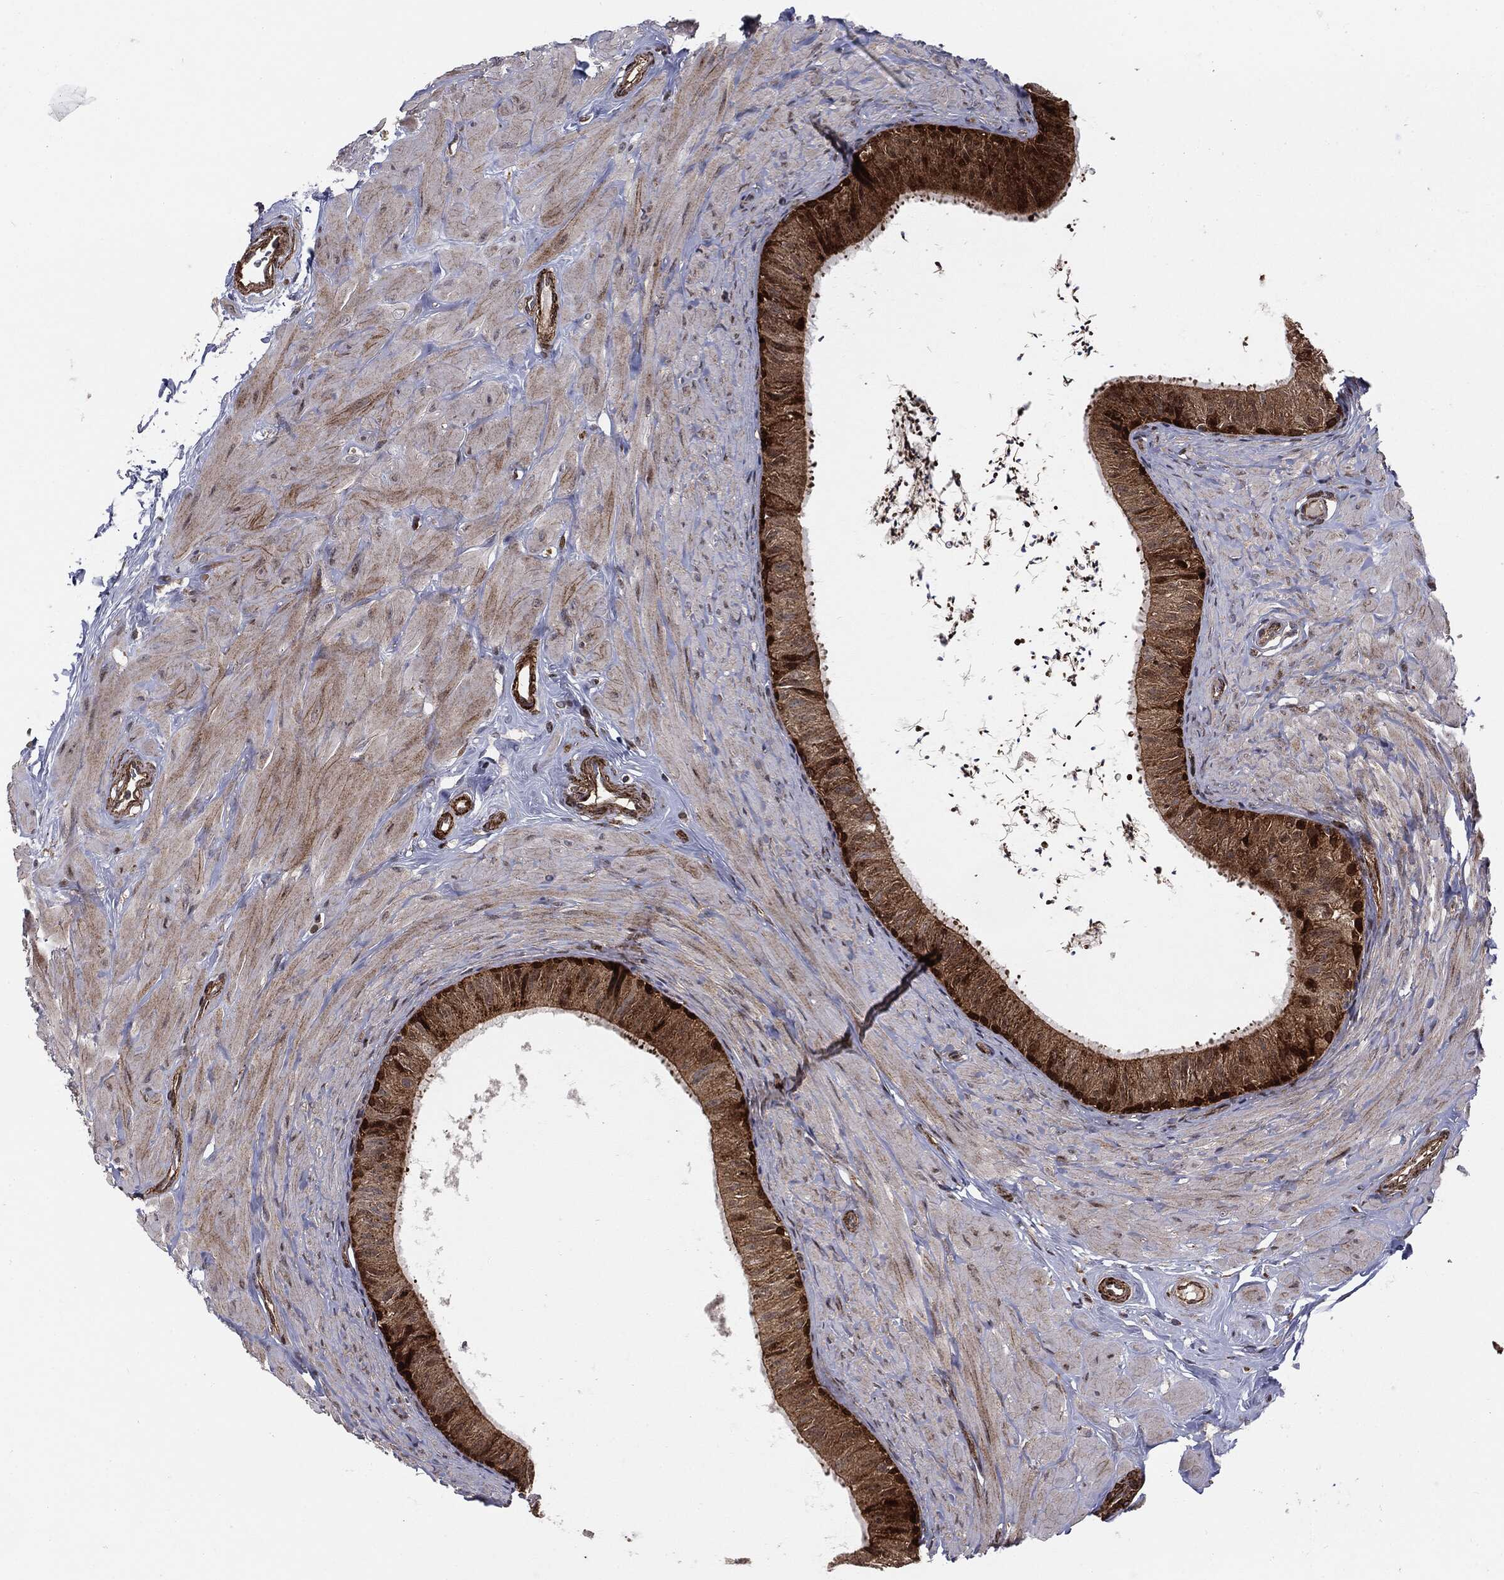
{"staining": {"intensity": "moderate", "quantity": ">75%", "location": "cytoplasmic/membranous,nuclear"}, "tissue": "epididymis", "cell_type": "Glandular cells", "image_type": "normal", "snomed": [{"axis": "morphology", "description": "Normal tissue, NOS"}, {"axis": "topography", "description": "Epididymis"}], "caption": "Glandular cells display medium levels of moderate cytoplasmic/membranous,nuclear positivity in approximately >75% of cells in benign epididymis.", "gene": "PTEN", "patient": {"sex": "male", "age": 34}}